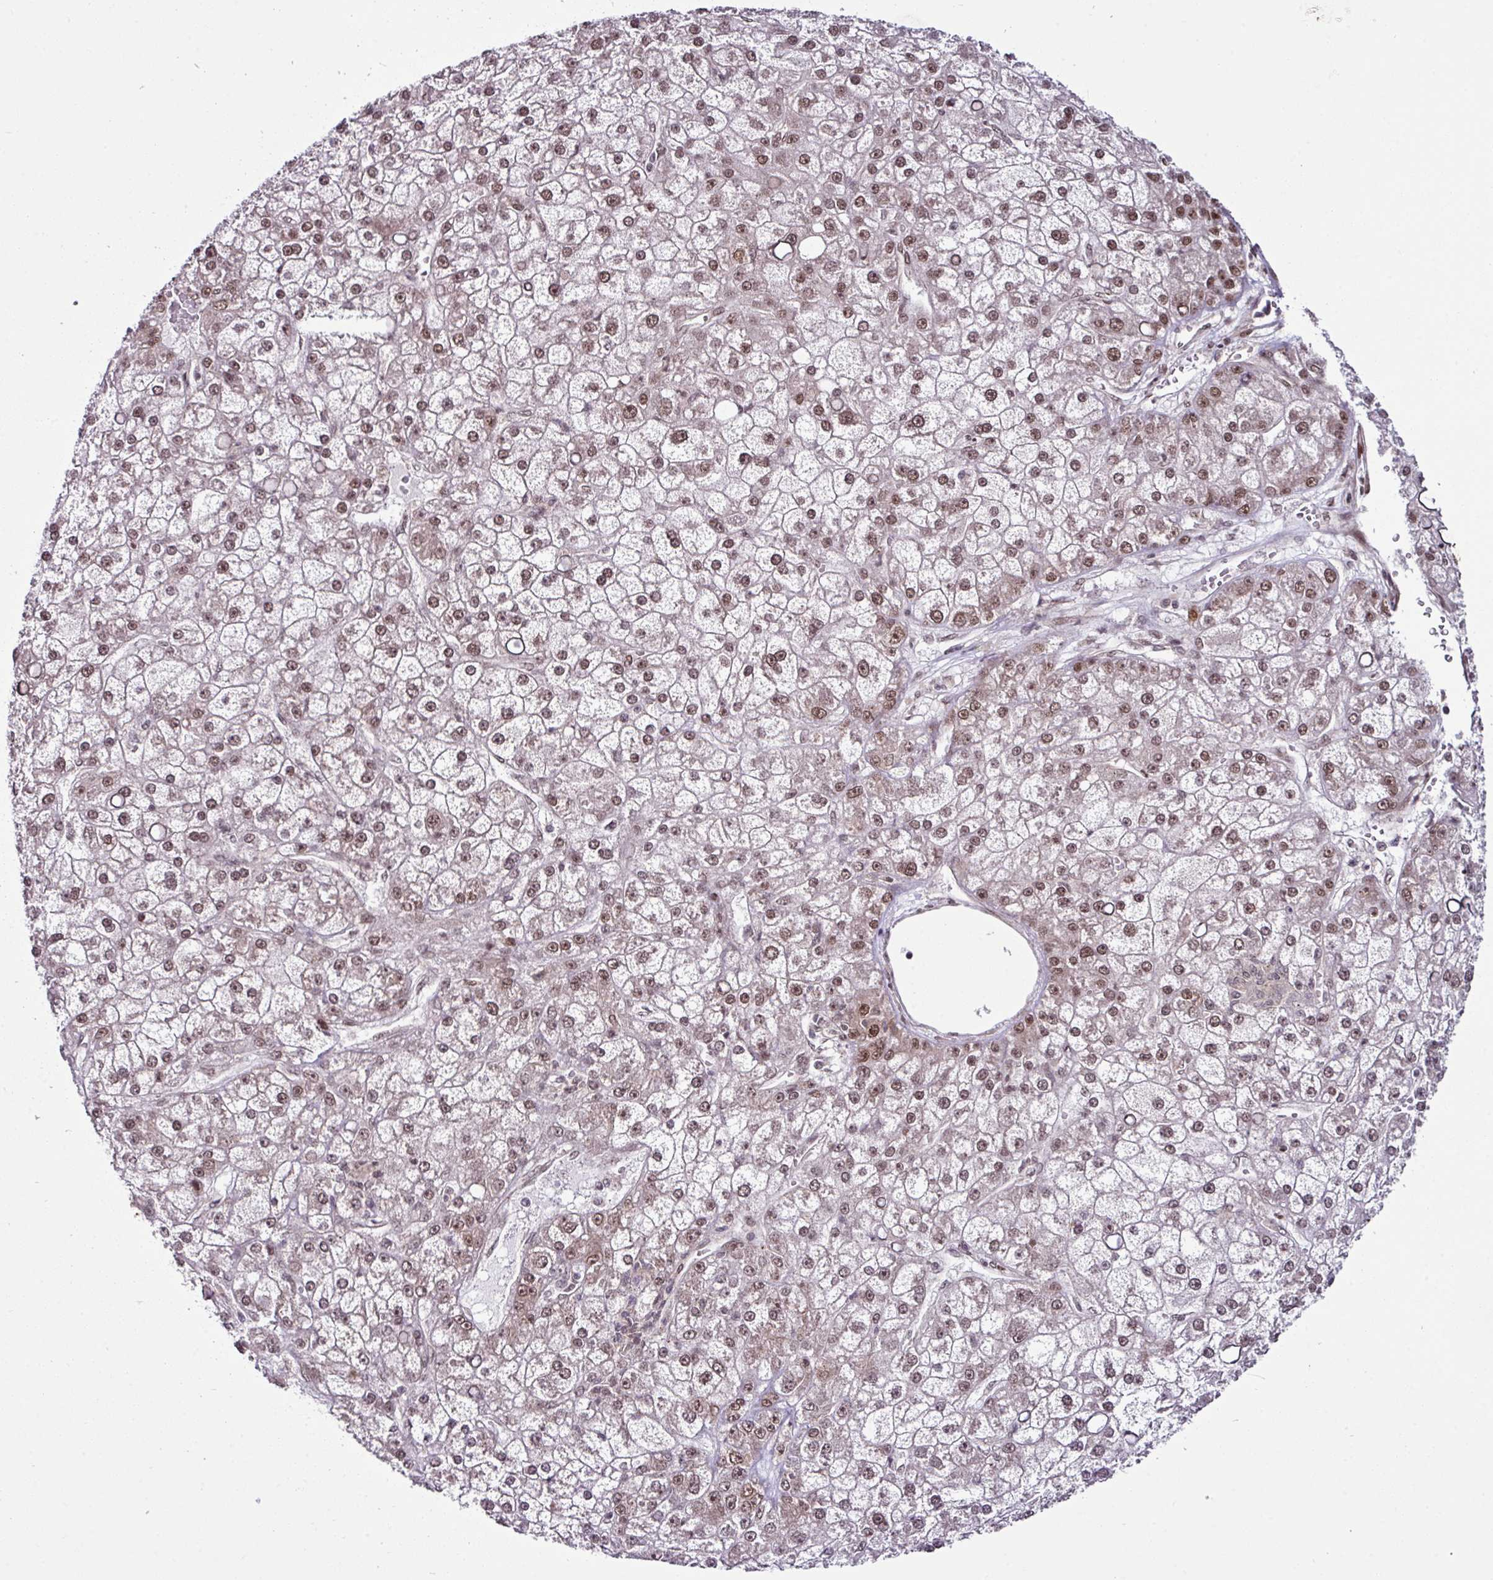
{"staining": {"intensity": "moderate", "quantity": "25%-75%", "location": "nuclear"}, "tissue": "liver cancer", "cell_type": "Tumor cells", "image_type": "cancer", "snomed": [{"axis": "morphology", "description": "Carcinoma, Hepatocellular, NOS"}, {"axis": "topography", "description": "Liver"}], "caption": "Brown immunohistochemical staining in human liver cancer (hepatocellular carcinoma) displays moderate nuclear positivity in about 25%-75% of tumor cells.", "gene": "MORF4L2", "patient": {"sex": "male", "age": 67}}